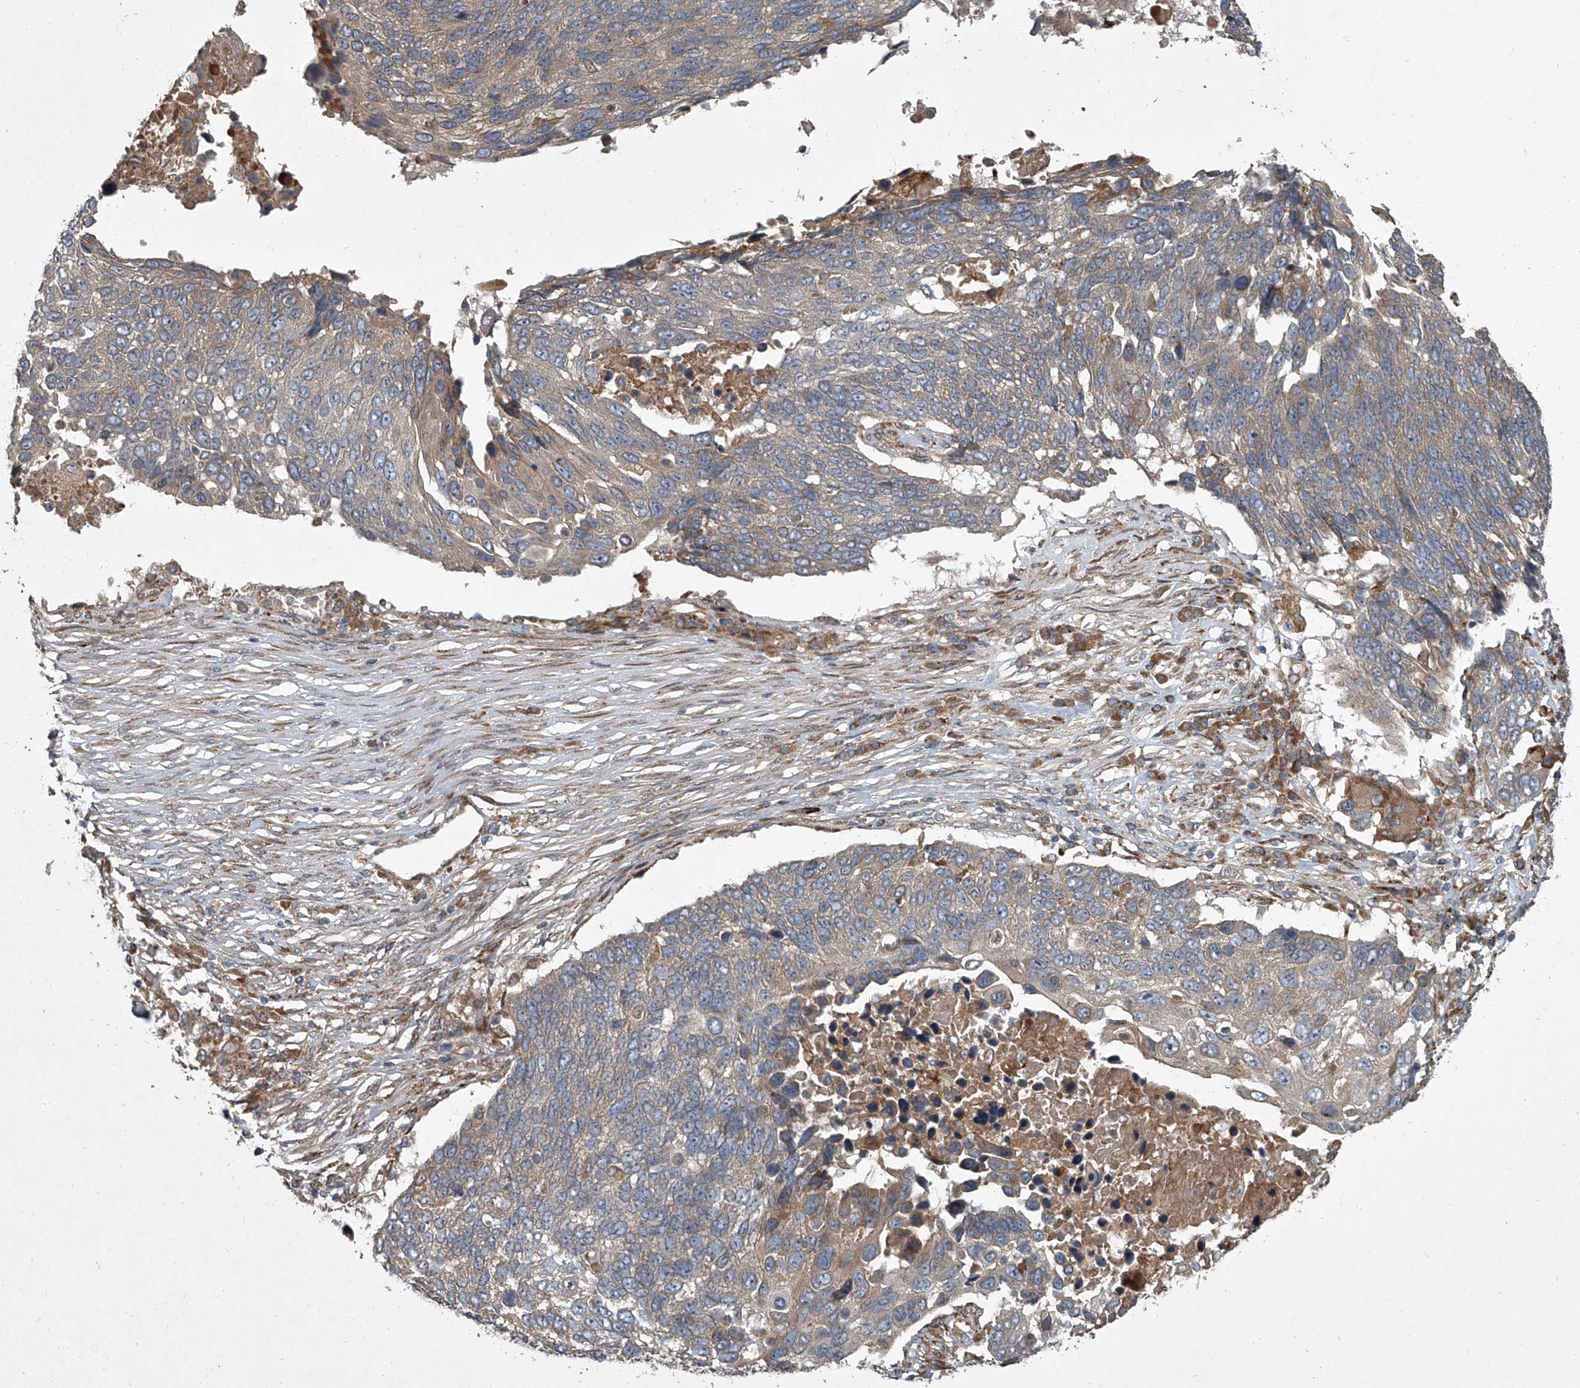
{"staining": {"intensity": "negative", "quantity": "none", "location": "none"}, "tissue": "lung cancer", "cell_type": "Tumor cells", "image_type": "cancer", "snomed": [{"axis": "morphology", "description": "Squamous cell carcinoma, NOS"}, {"axis": "topography", "description": "Lung"}], "caption": "There is no significant positivity in tumor cells of lung squamous cell carcinoma. (DAB (3,3'-diaminobenzidine) immunohistochemistry visualized using brightfield microscopy, high magnification).", "gene": "EVA1C", "patient": {"sex": "male", "age": 66}}